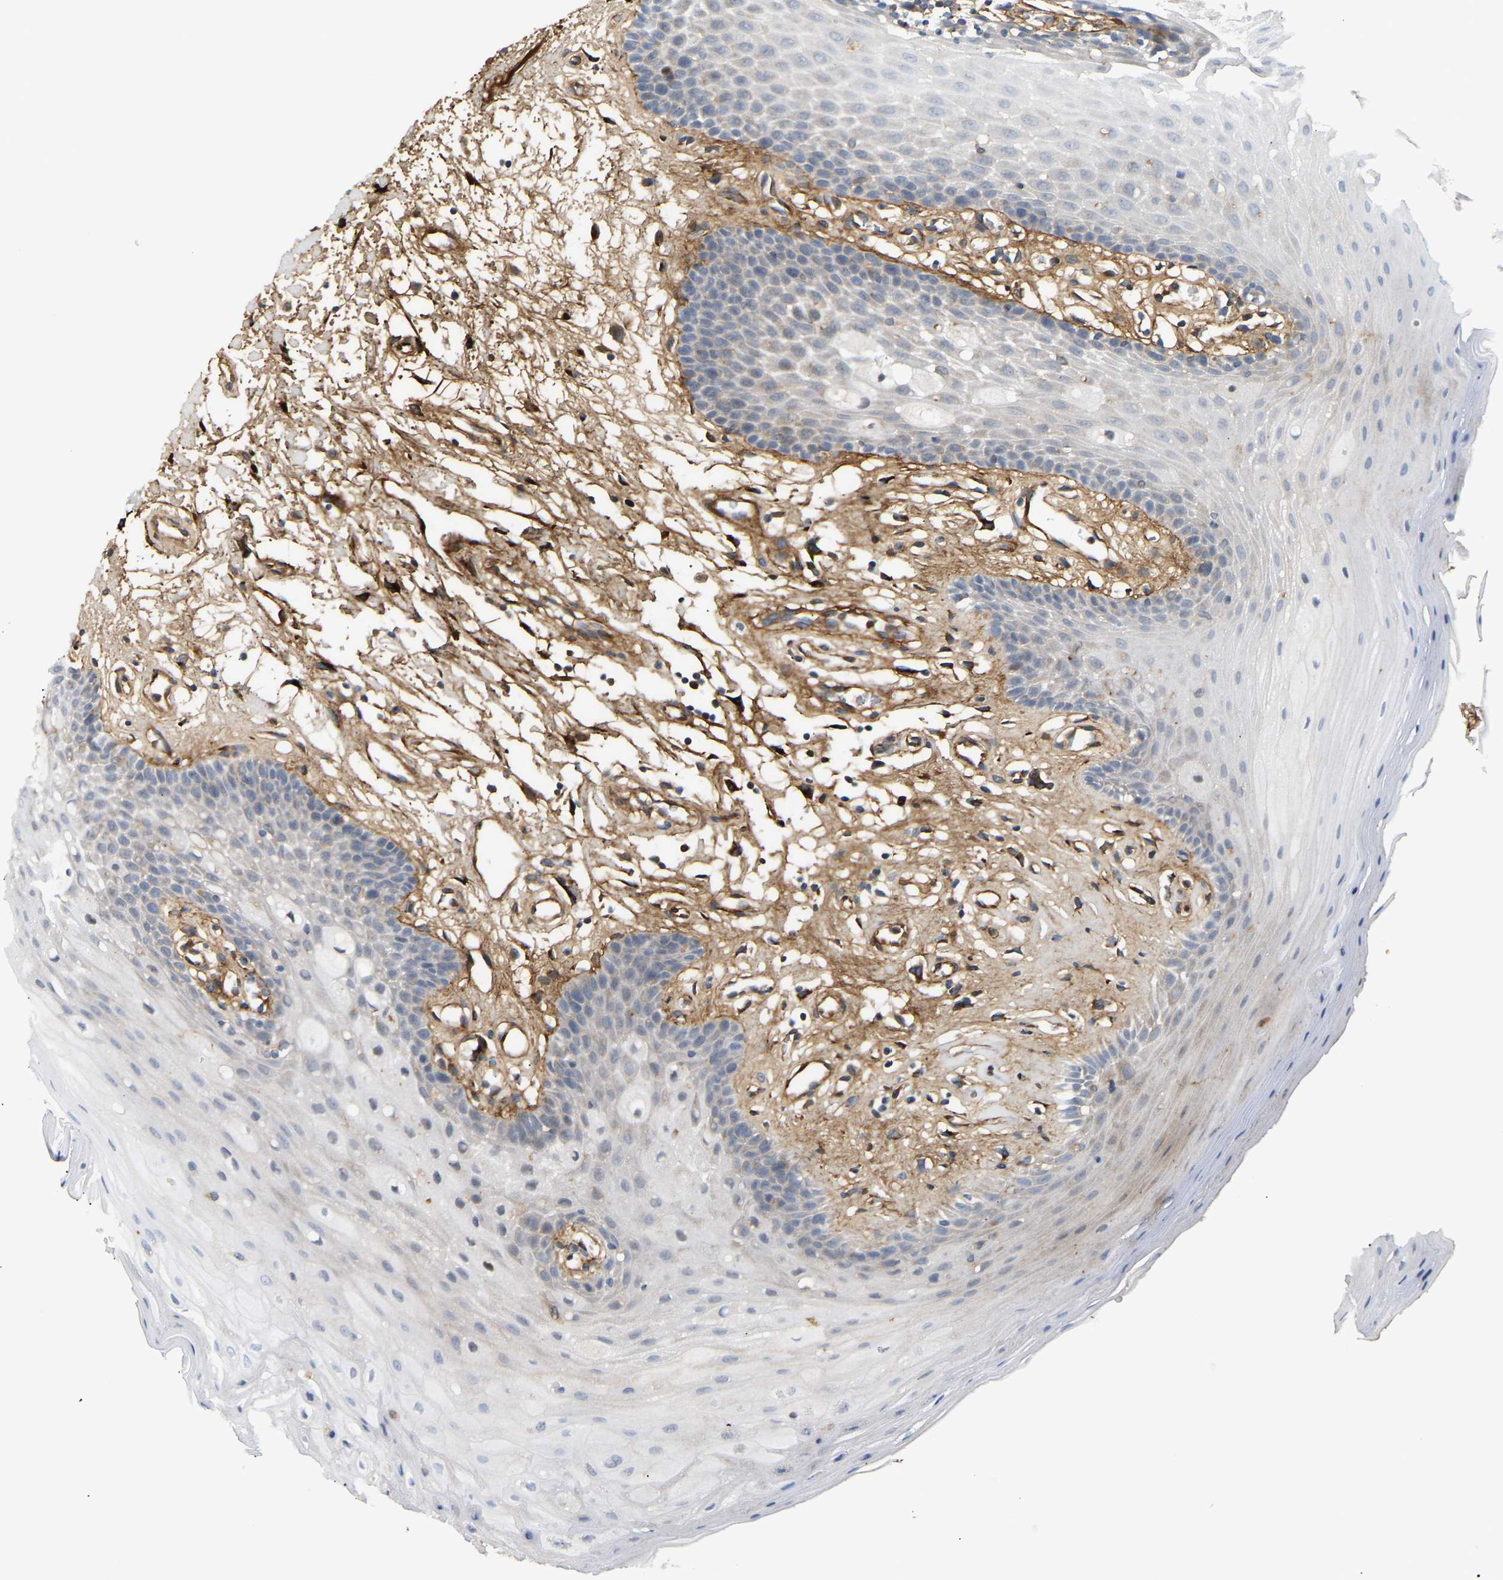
{"staining": {"intensity": "negative", "quantity": "none", "location": "none"}, "tissue": "oral mucosa", "cell_type": "Squamous epithelial cells", "image_type": "normal", "snomed": [{"axis": "morphology", "description": "Normal tissue, NOS"}, {"axis": "morphology", "description": "Squamous cell carcinoma, NOS"}, {"axis": "topography", "description": "Oral tissue"}, {"axis": "topography", "description": "Head-Neck"}], "caption": "High power microscopy histopathology image of an immunohistochemistry photomicrograph of unremarkable oral mucosa, revealing no significant expression in squamous epithelial cells.", "gene": "PLCG2", "patient": {"sex": "male", "age": 71}}